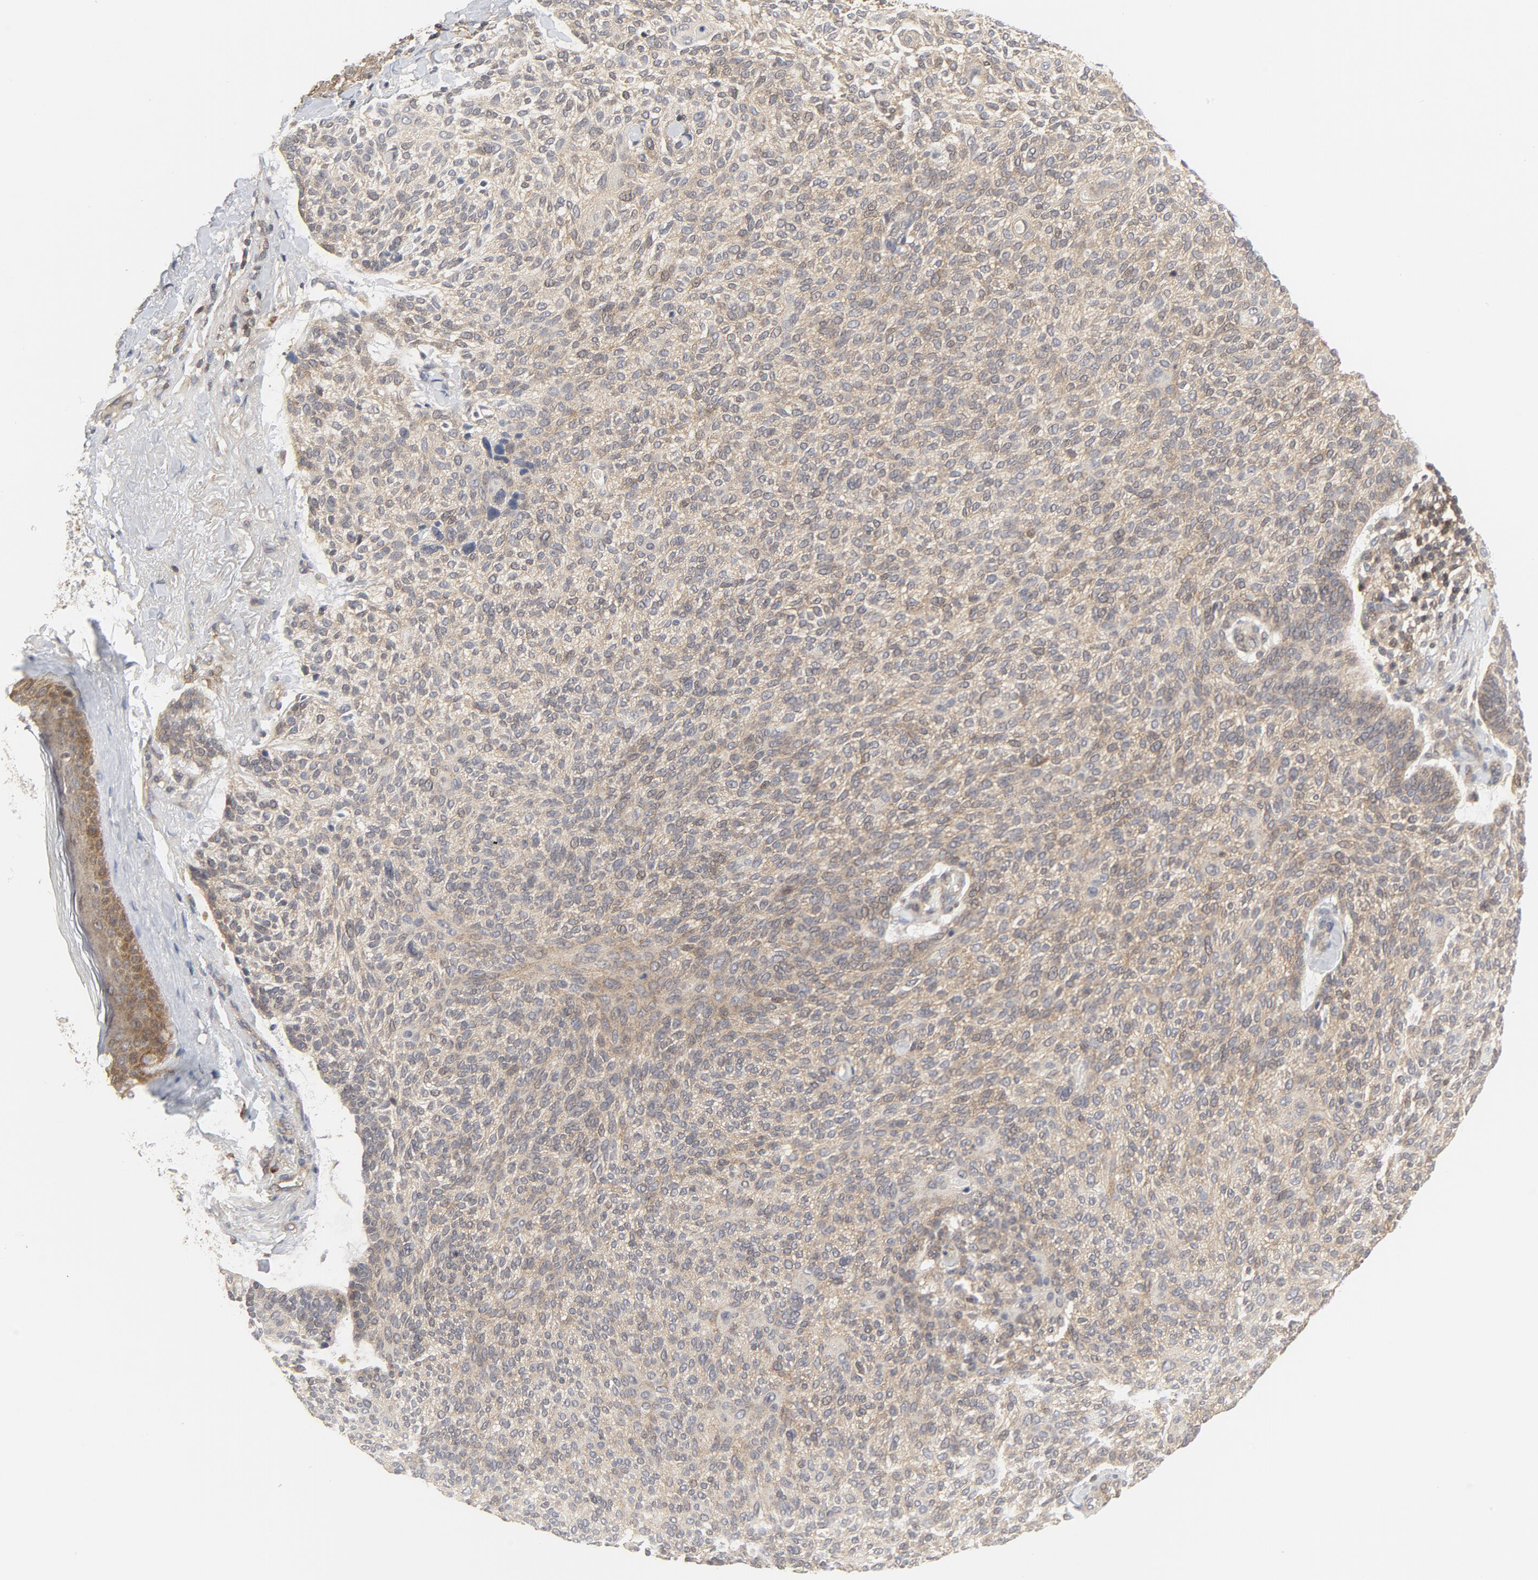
{"staining": {"intensity": "weak", "quantity": ">75%", "location": "cytoplasmic/membranous"}, "tissue": "skin cancer", "cell_type": "Tumor cells", "image_type": "cancer", "snomed": [{"axis": "morphology", "description": "Normal tissue, NOS"}, {"axis": "morphology", "description": "Basal cell carcinoma"}, {"axis": "topography", "description": "Skin"}], "caption": "Tumor cells show low levels of weak cytoplasmic/membranous expression in about >75% of cells in human basal cell carcinoma (skin). Nuclei are stained in blue.", "gene": "MAP2K7", "patient": {"sex": "female", "age": 70}}